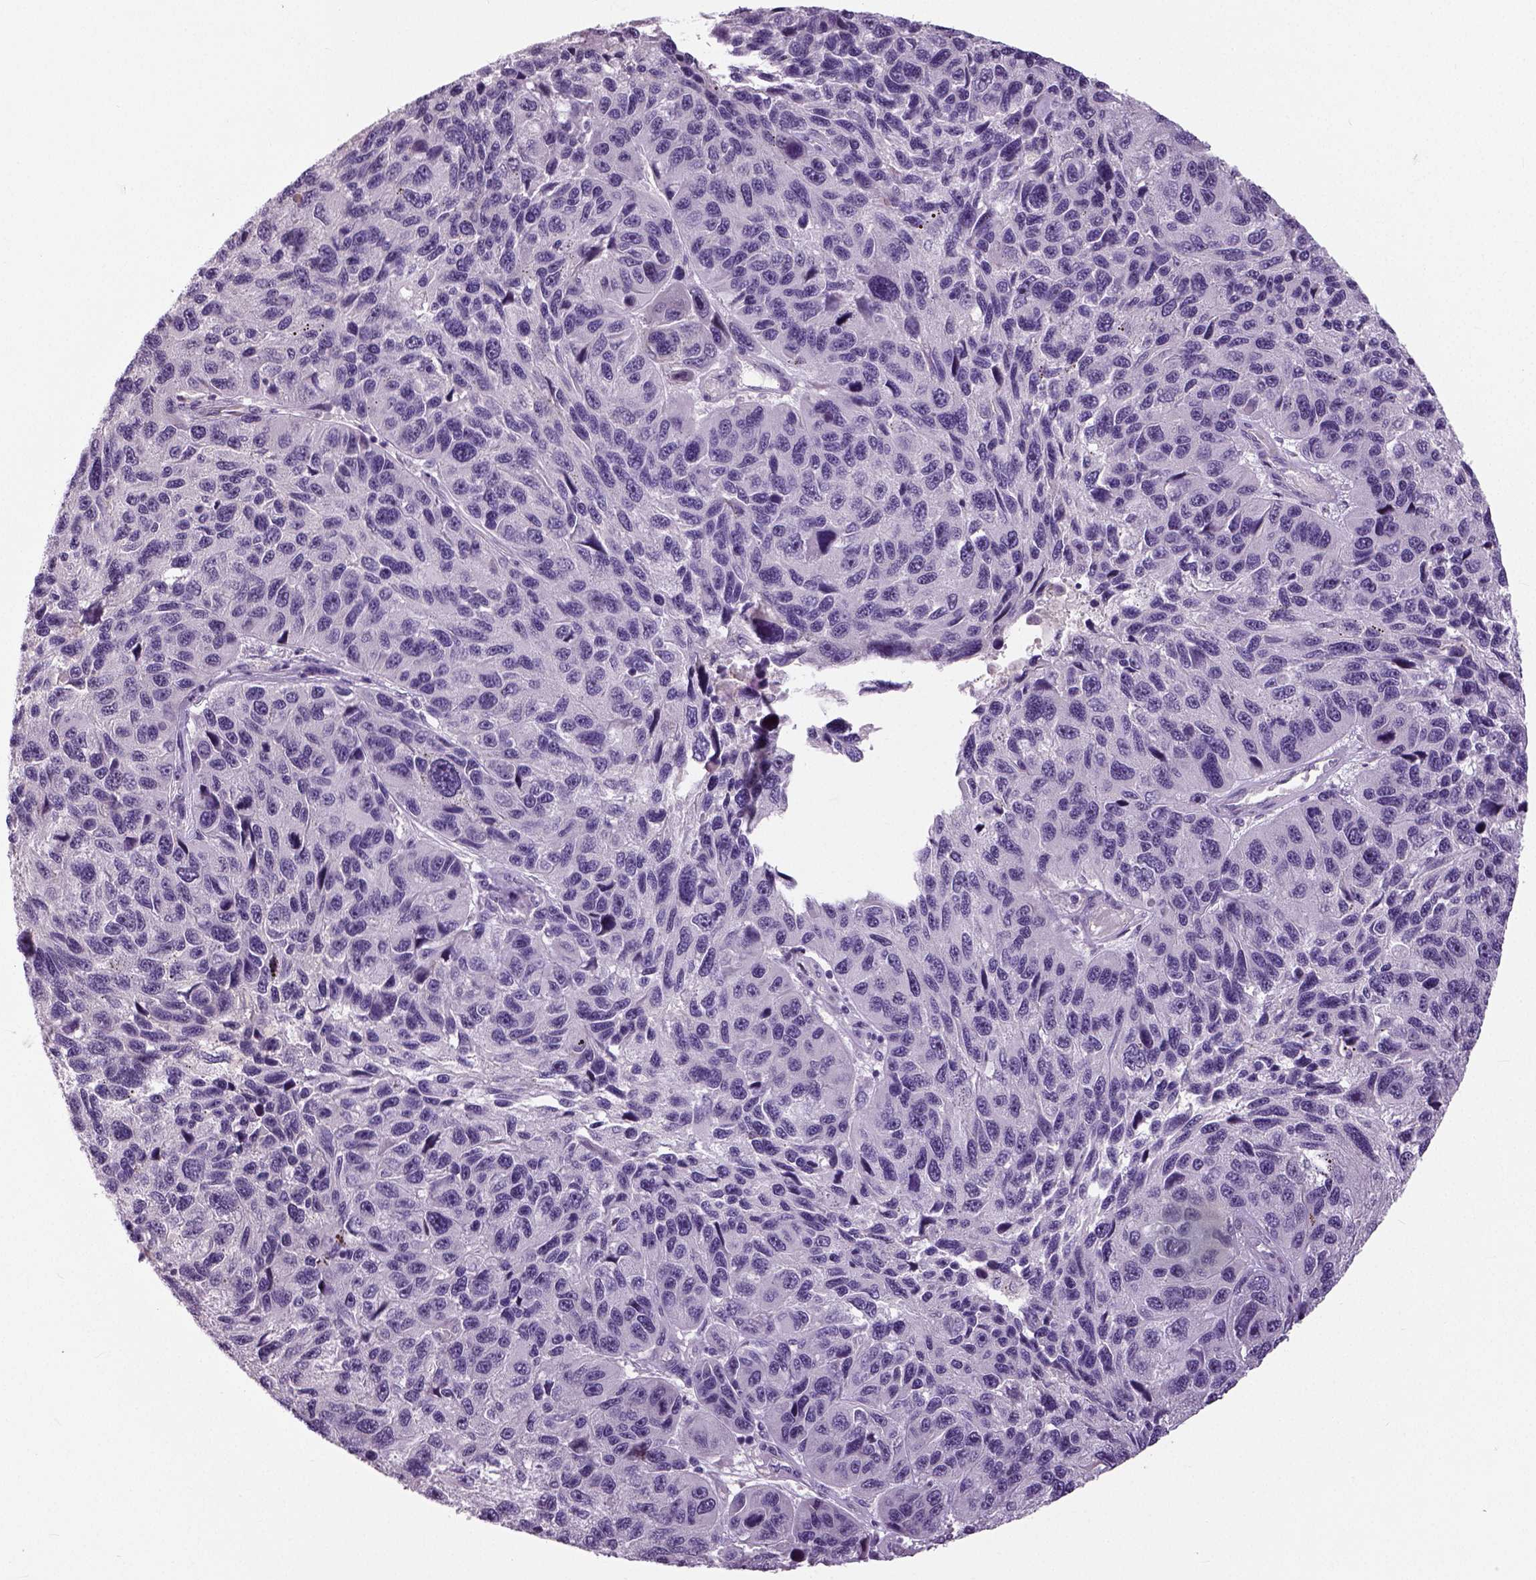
{"staining": {"intensity": "negative", "quantity": "none", "location": "none"}, "tissue": "melanoma", "cell_type": "Tumor cells", "image_type": "cancer", "snomed": [{"axis": "morphology", "description": "Malignant melanoma, NOS"}, {"axis": "topography", "description": "Skin"}], "caption": "Micrograph shows no protein expression in tumor cells of malignant melanoma tissue.", "gene": "NECAB1", "patient": {"sex": "male", "age": 53}}